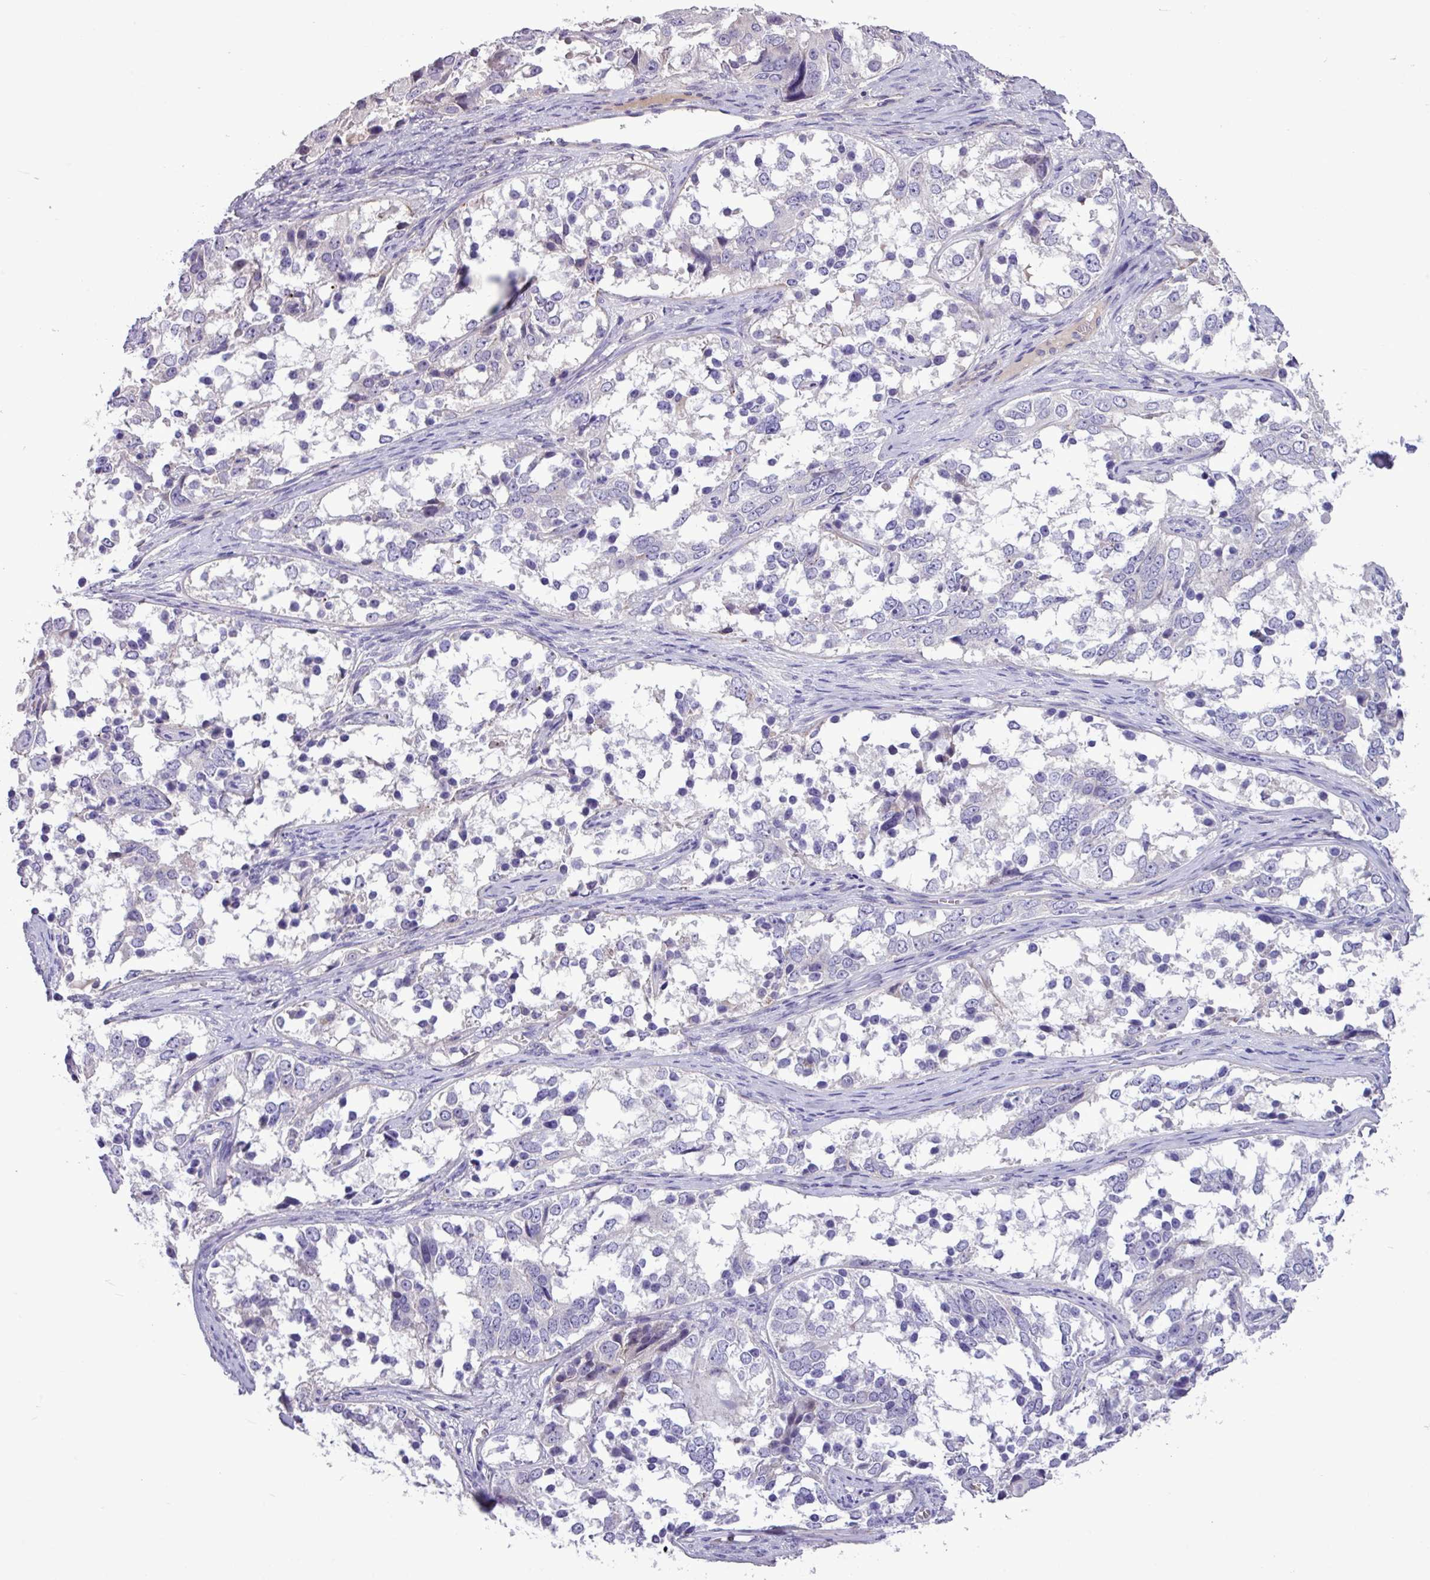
{"staining": {"intensity": "negative", "quantity": "none", "location": "none"}, "tissue": "ovarian cancer", "cell_type": "Tumor cells", "image_type": "cancer", "snomed": [{"axis": "morphology", "description": "Carcinoma, endometroid"}, {"axis": "topography", "description": "Ovary"}], "caption": "There is no significant positivity in tumor cells of ovarian cancer.", "gene": "CD248", "patient": {"sex": "female", "age": 51}}